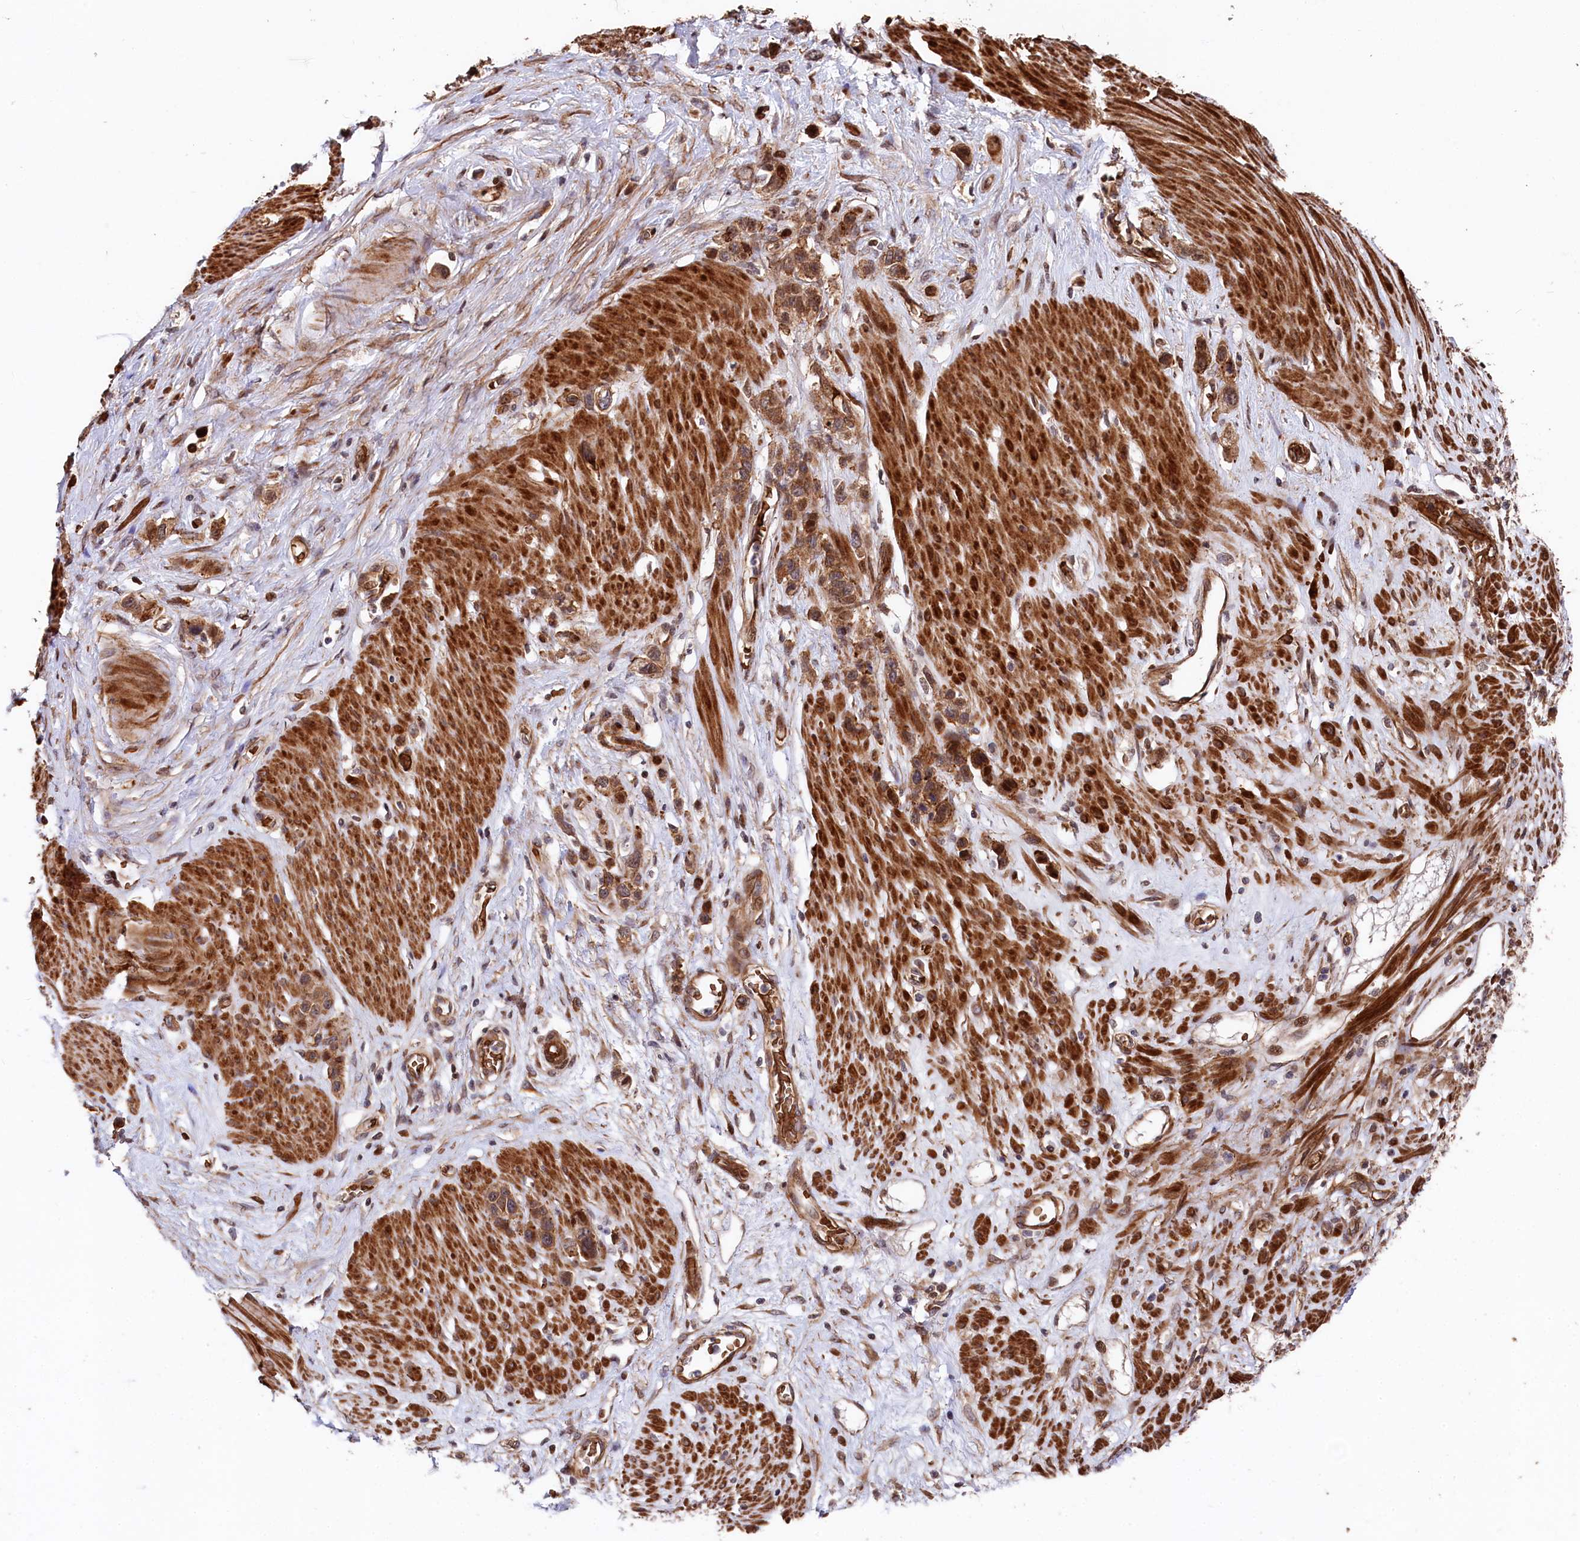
{"staining": {"intensity": "moderate", "quantity": ">75%", "location": "cytoplasmic/membranous"}, "tissue": "stomach cancer", "cell_type": "Tumor cells", "image_type": "cancer", "snomed": [{"axis": "morphology", "description": "Adenocarcinoma, NOS"}, {"axis": "morphology", "description": "Adenocarcinoma, High grade"}, {"axis": "topography", "description": "Stomach, upper"}, {"axis": "topography", "description": "Stomach, lower"}], "caption": "IHC of human stomach cancer (adenocarcinoma) demonstrates medium levels of moderate cytoplasmic/membranous positivity in about >75% of tumor cells.", "gene": "TNKS1BP1", "patient": {"sex": "female", "age": 65}}